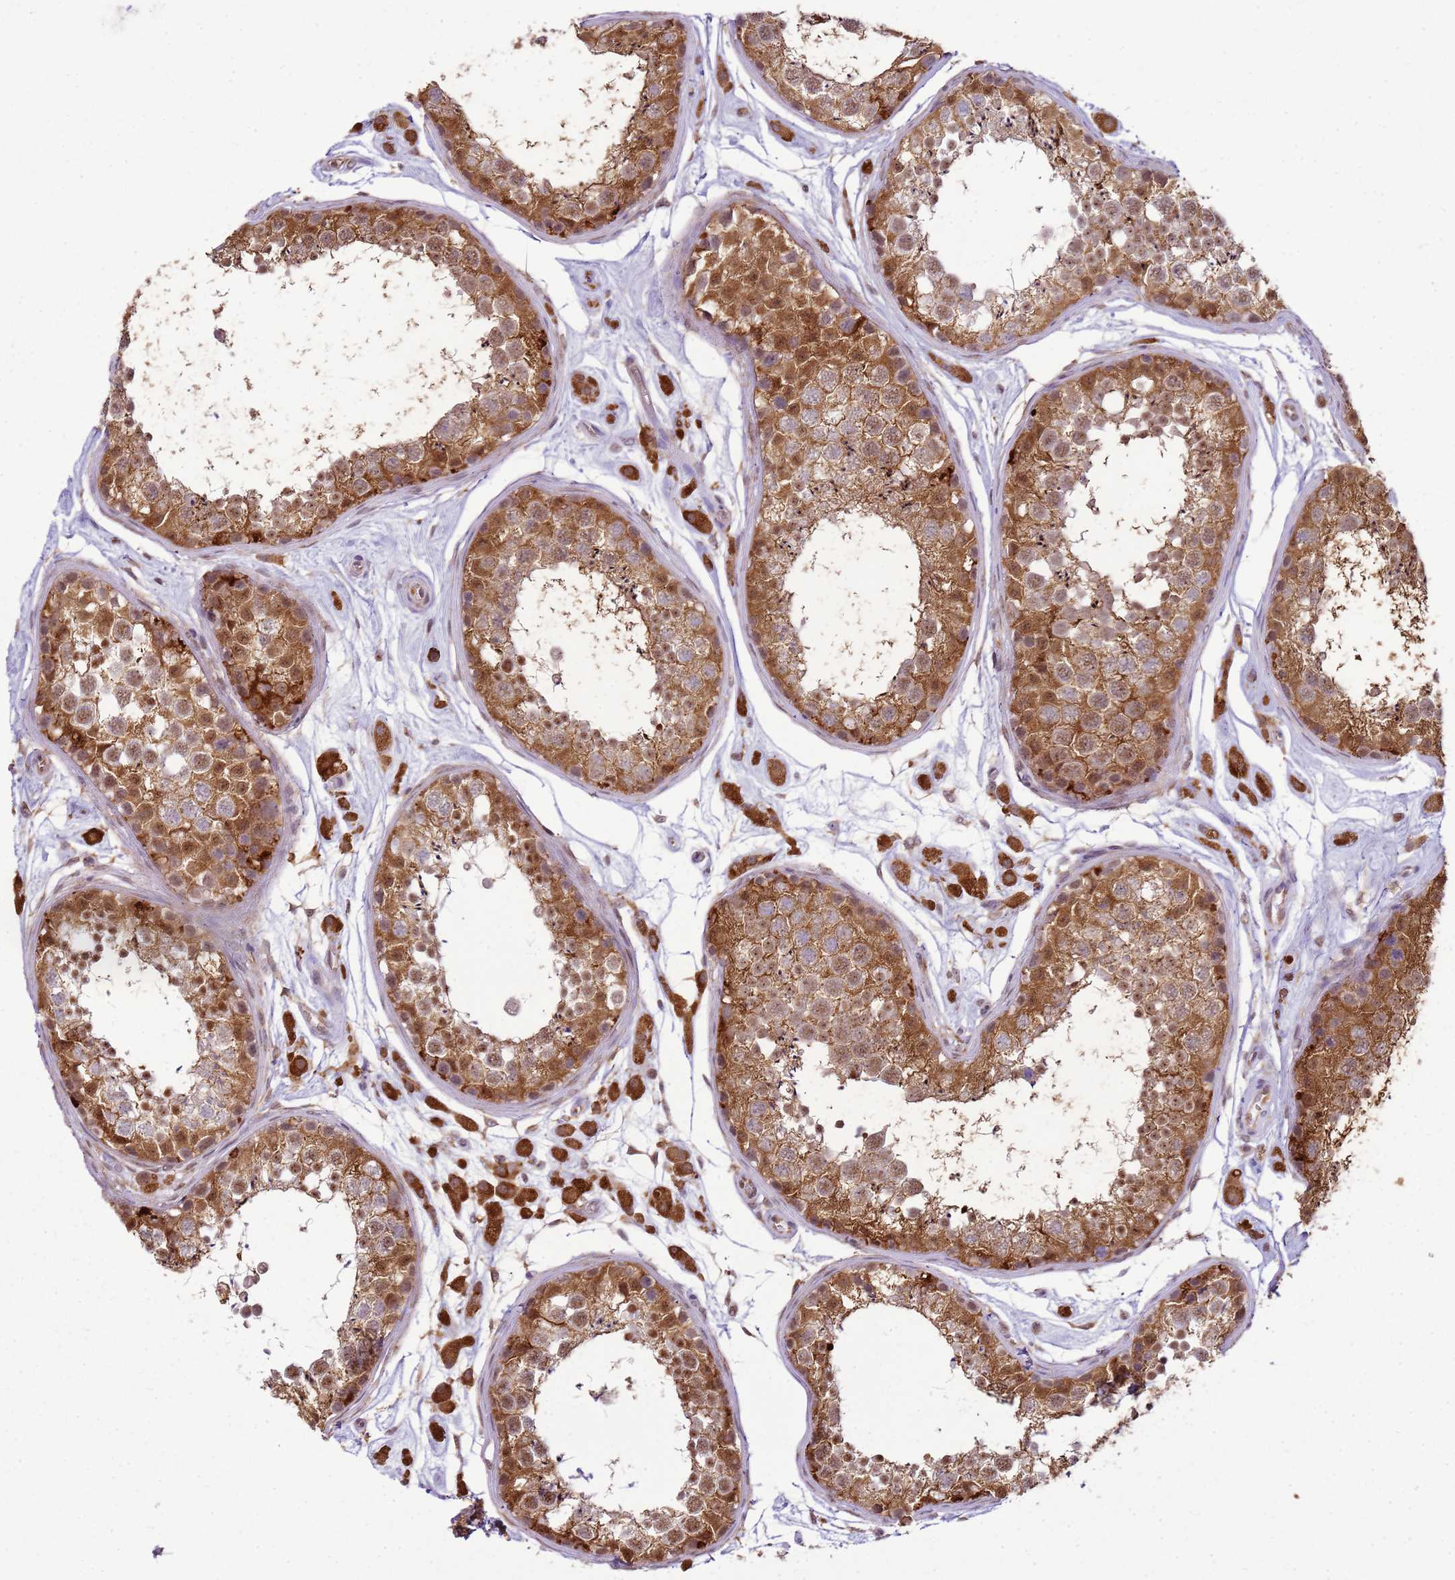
{"staining": {"intensity": "strong", "quantity": ">75%", "location": "cytoplasmic/membranous,nuclear"}, "tissue": "testis", "cell_type": "Cells in seminiferous ducts", "image_type": "normal", "snomed": [{"axis": "morphology", "description": "Normal tissue, NOS"}, {"axis": "topography", "description": "Testis"}], "caption": "IHC micrograph of unremarkable testis: testis stained using immunohistochemistry demonstrates high levels of strong protein expression localized specifically in the cytoplasmic/membranous,nuclear of cells in seminiferous ducts, appearing as a cytoplasmic/membranous,nuclear brown color.", "gene": "GABRE", "patient": {"sex": "male", "age": 25}}